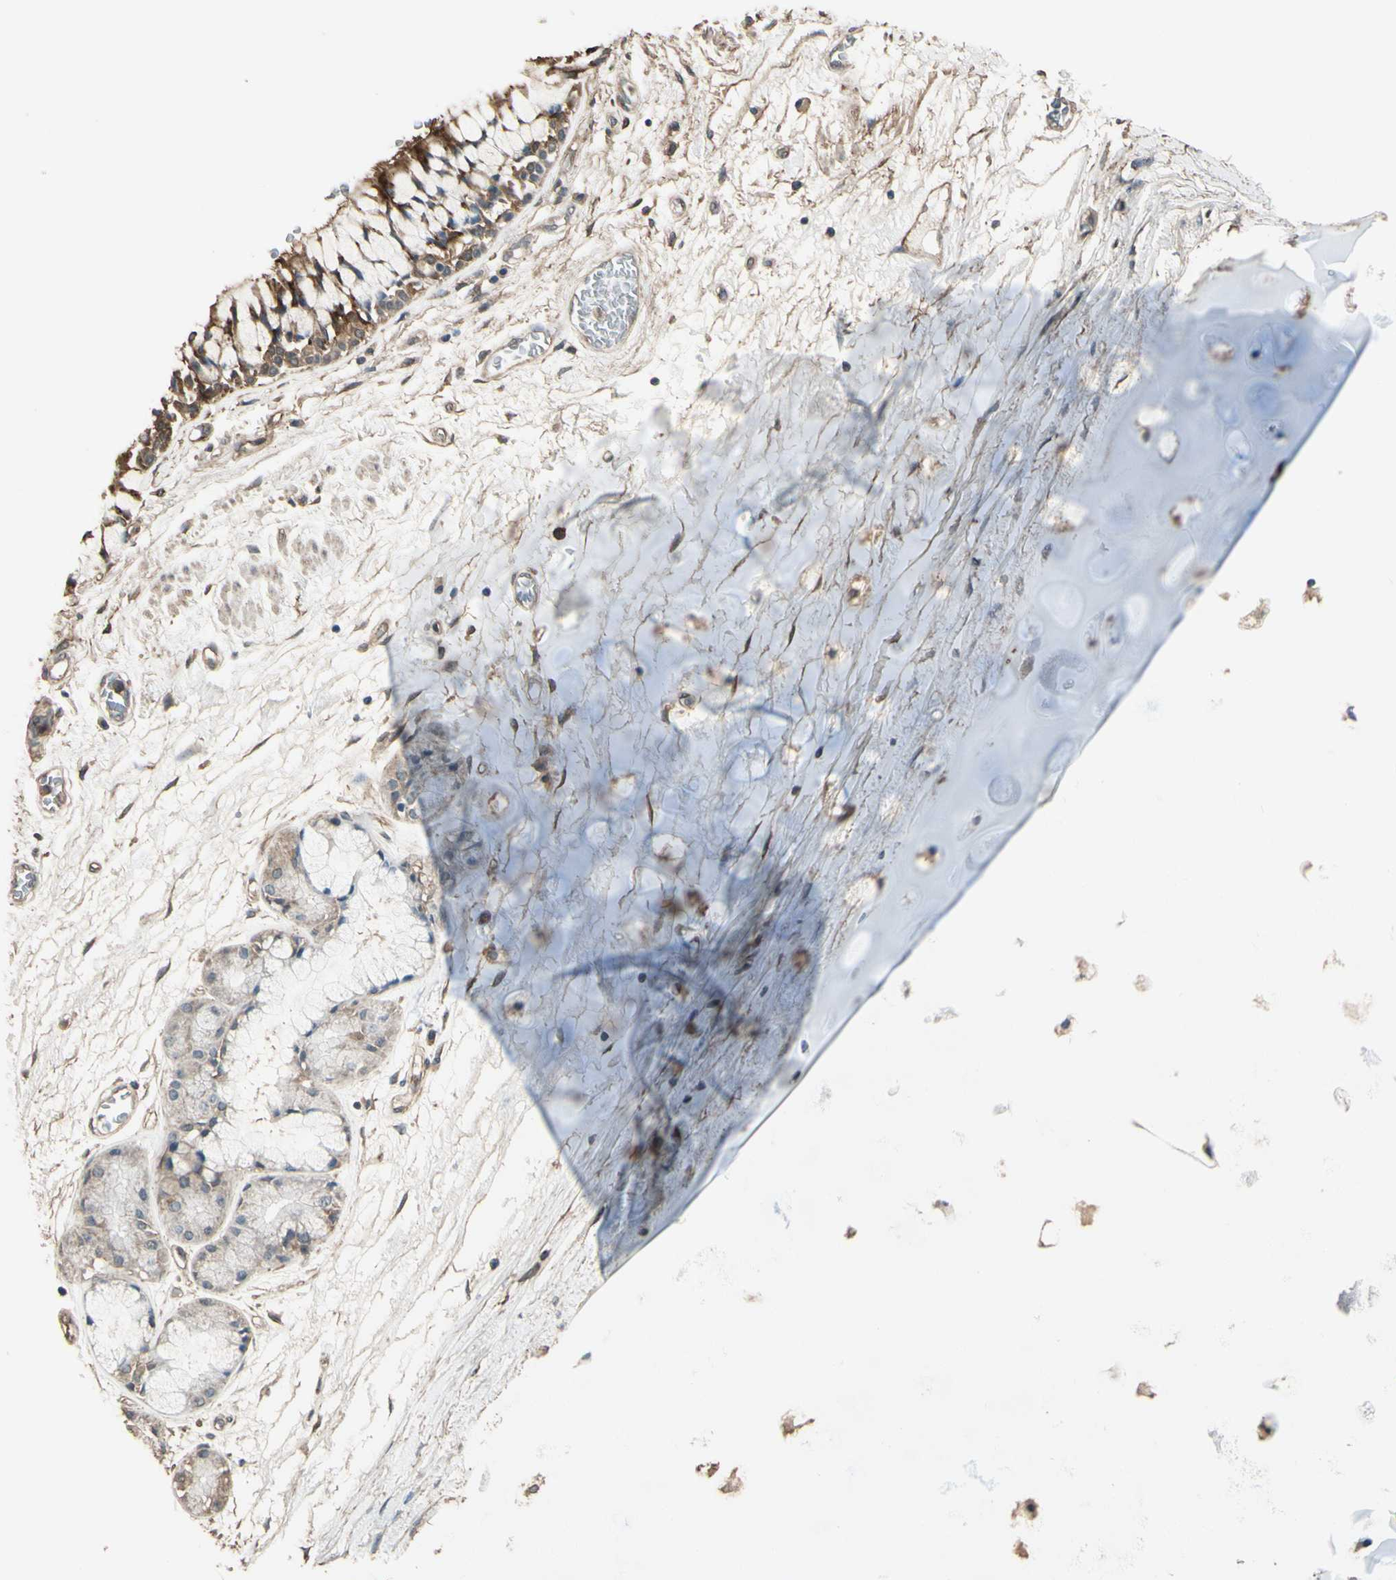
{"staining": {"intensity": "moderate", "quantity": ">75%", "location": "cytoplasmic/membranous"}, "tissue": "bronchus", "cell_type": "Respiratory epithelial cells", "image_type": "normal", "snomed": [{"axis": "morphology", "description": "Normal tissue, NOS"}, {"axis": "topography", "description": "Bronchus"}], "caption": "Normal bronchus reveals moderate cytoplasmic/membranous positivity in about >75% of respiratory epithelial cells (DAB IHC, brown staining for protein, blue staining for nuclei)..", "gene": "TSPO", "patient": {"sex": "male", "age": 66}}